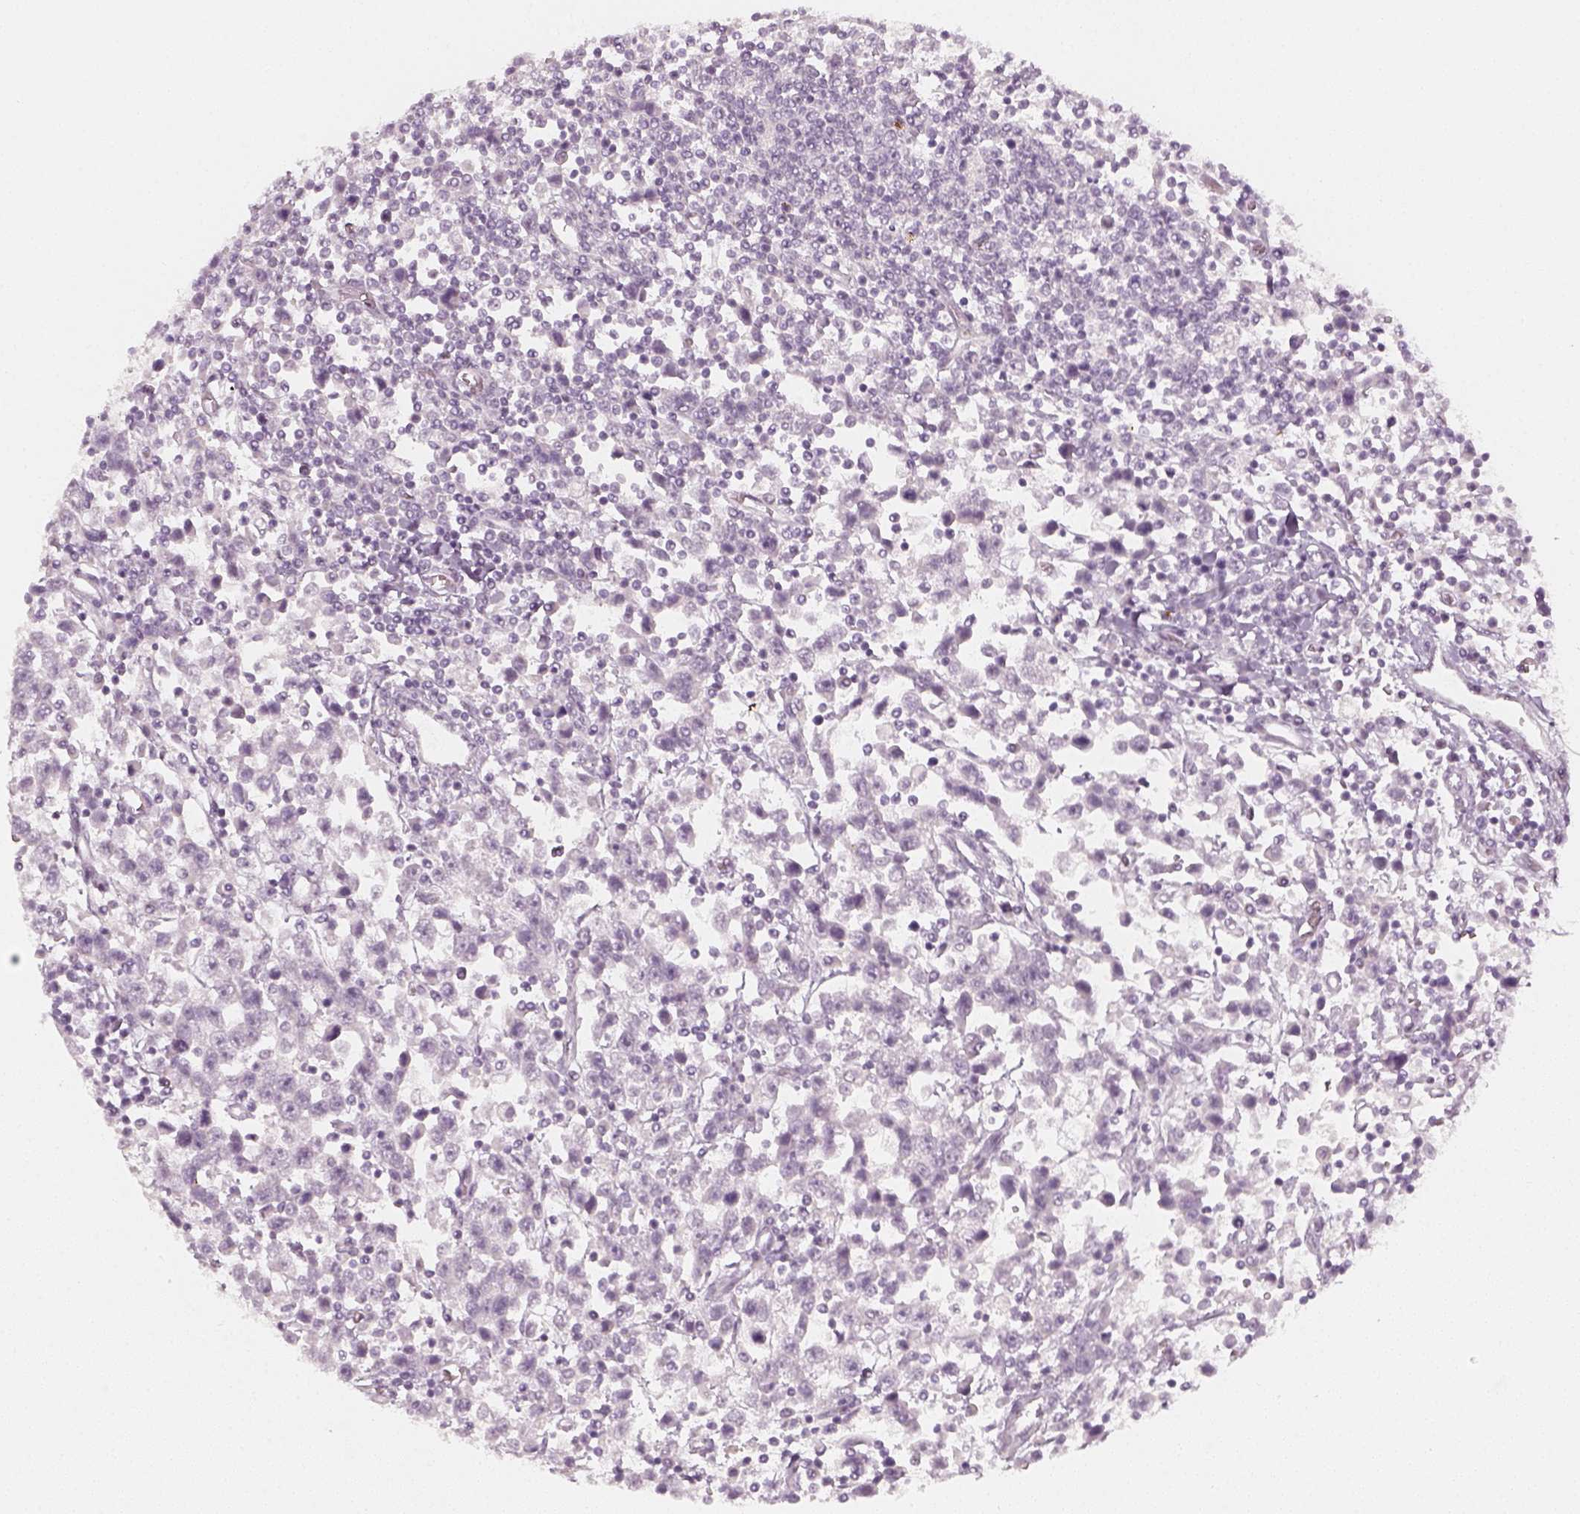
{"staining": {"intensity": "negative", "quantity": "none", "location": "none"}, "tissue": "testis cancer", "cell_type": "Tumor cells", "image_type": "cancer", "snomed": [{"axis": "morphology", "description": "Seminoma, NOS"}, {"axis": "topography", "description": "Testis"}], "caption": "This is an IHC histopathology image of seminoma (testis). There is no positivity in tumor cells.", "gene": "KRTAP2-1", "patient": {"sex": "male", "age": 34}}